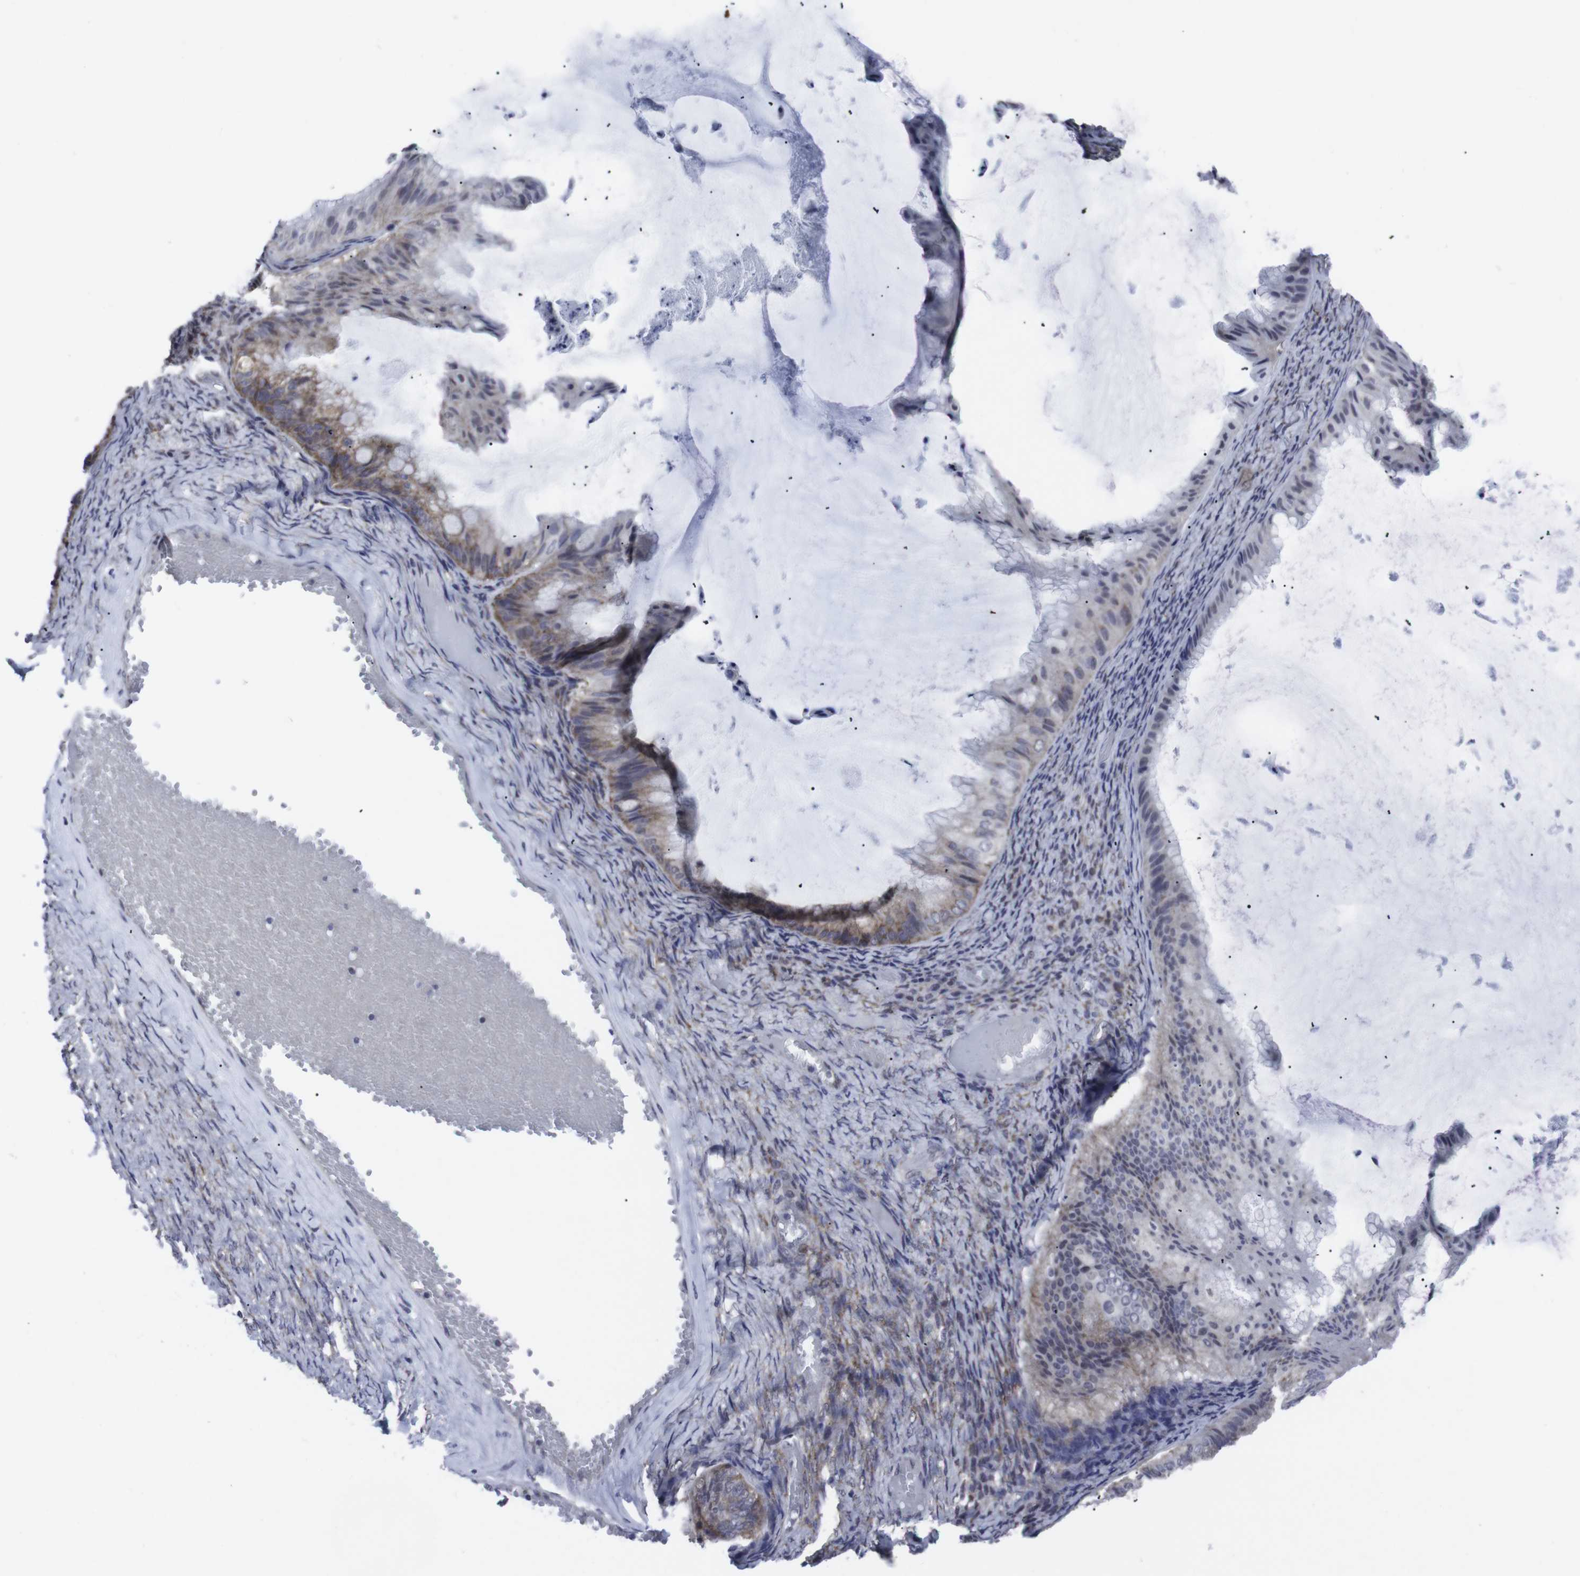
{"staining": {"intensity": "moderate", "quantity": "25%-75%", "location": "cytoplasmic/membranous"}, "tissue": "ovarian cancer", "cell_type": "Tumor cells", "image_type": "cancer", "snomed": [{"axis": "morphology", "description": "Cystadenocarcinoma, mucinous, NOS"}, {"axis": "topography", "description": "Ovary"}], "caption": "The immunohistochemical stain labels moderate cytoplasmic/membranous staining in tumor cells of mucinous cystadenocarcinoma (ovarian) tissue.", "gene": "GEMIN2", "patient": {"sex": "female", "age": 61}}